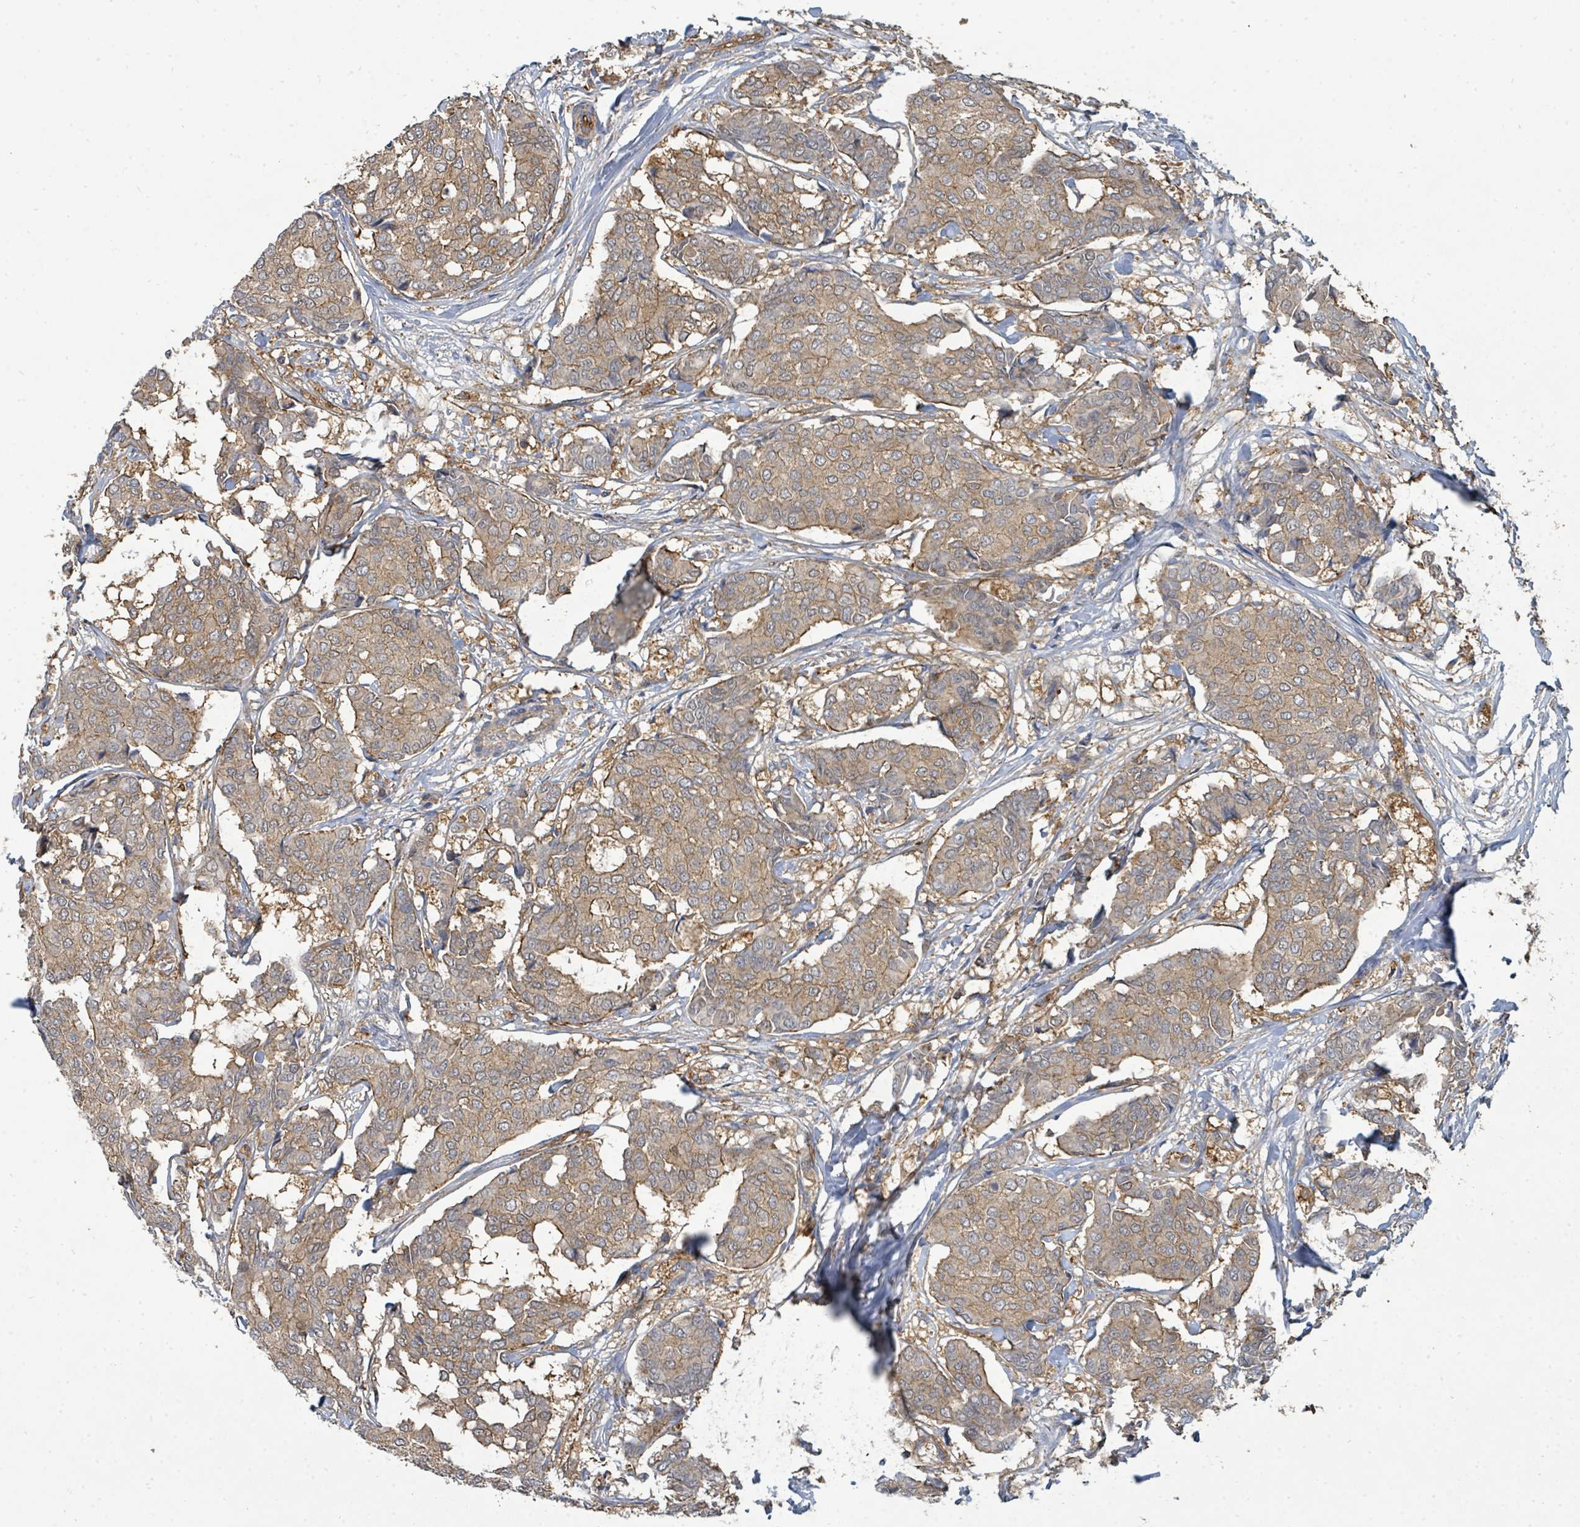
{"staining": {"intensity": "moderate", "quantity": ">75%", "location": "cytoplasmic/membranous"}, "tissue": "breast cancer", "cell_type": "Tumor cells", "image_type": "cancer", "snomed": [{"axis": "morphology", "description": "Duct carcinoma"}, {"axis": "topography", "description": "Breast"}], "caption": "High-power microscopy captured an immunohistochemistry image of infiltrating ductal carcinoma (breast), revealing moderate cytoplasmic/membranous positivity in about >75% of tumor cells.", "gene": "BOLA2B", "patient": {"sex": "female", "age": 75}}